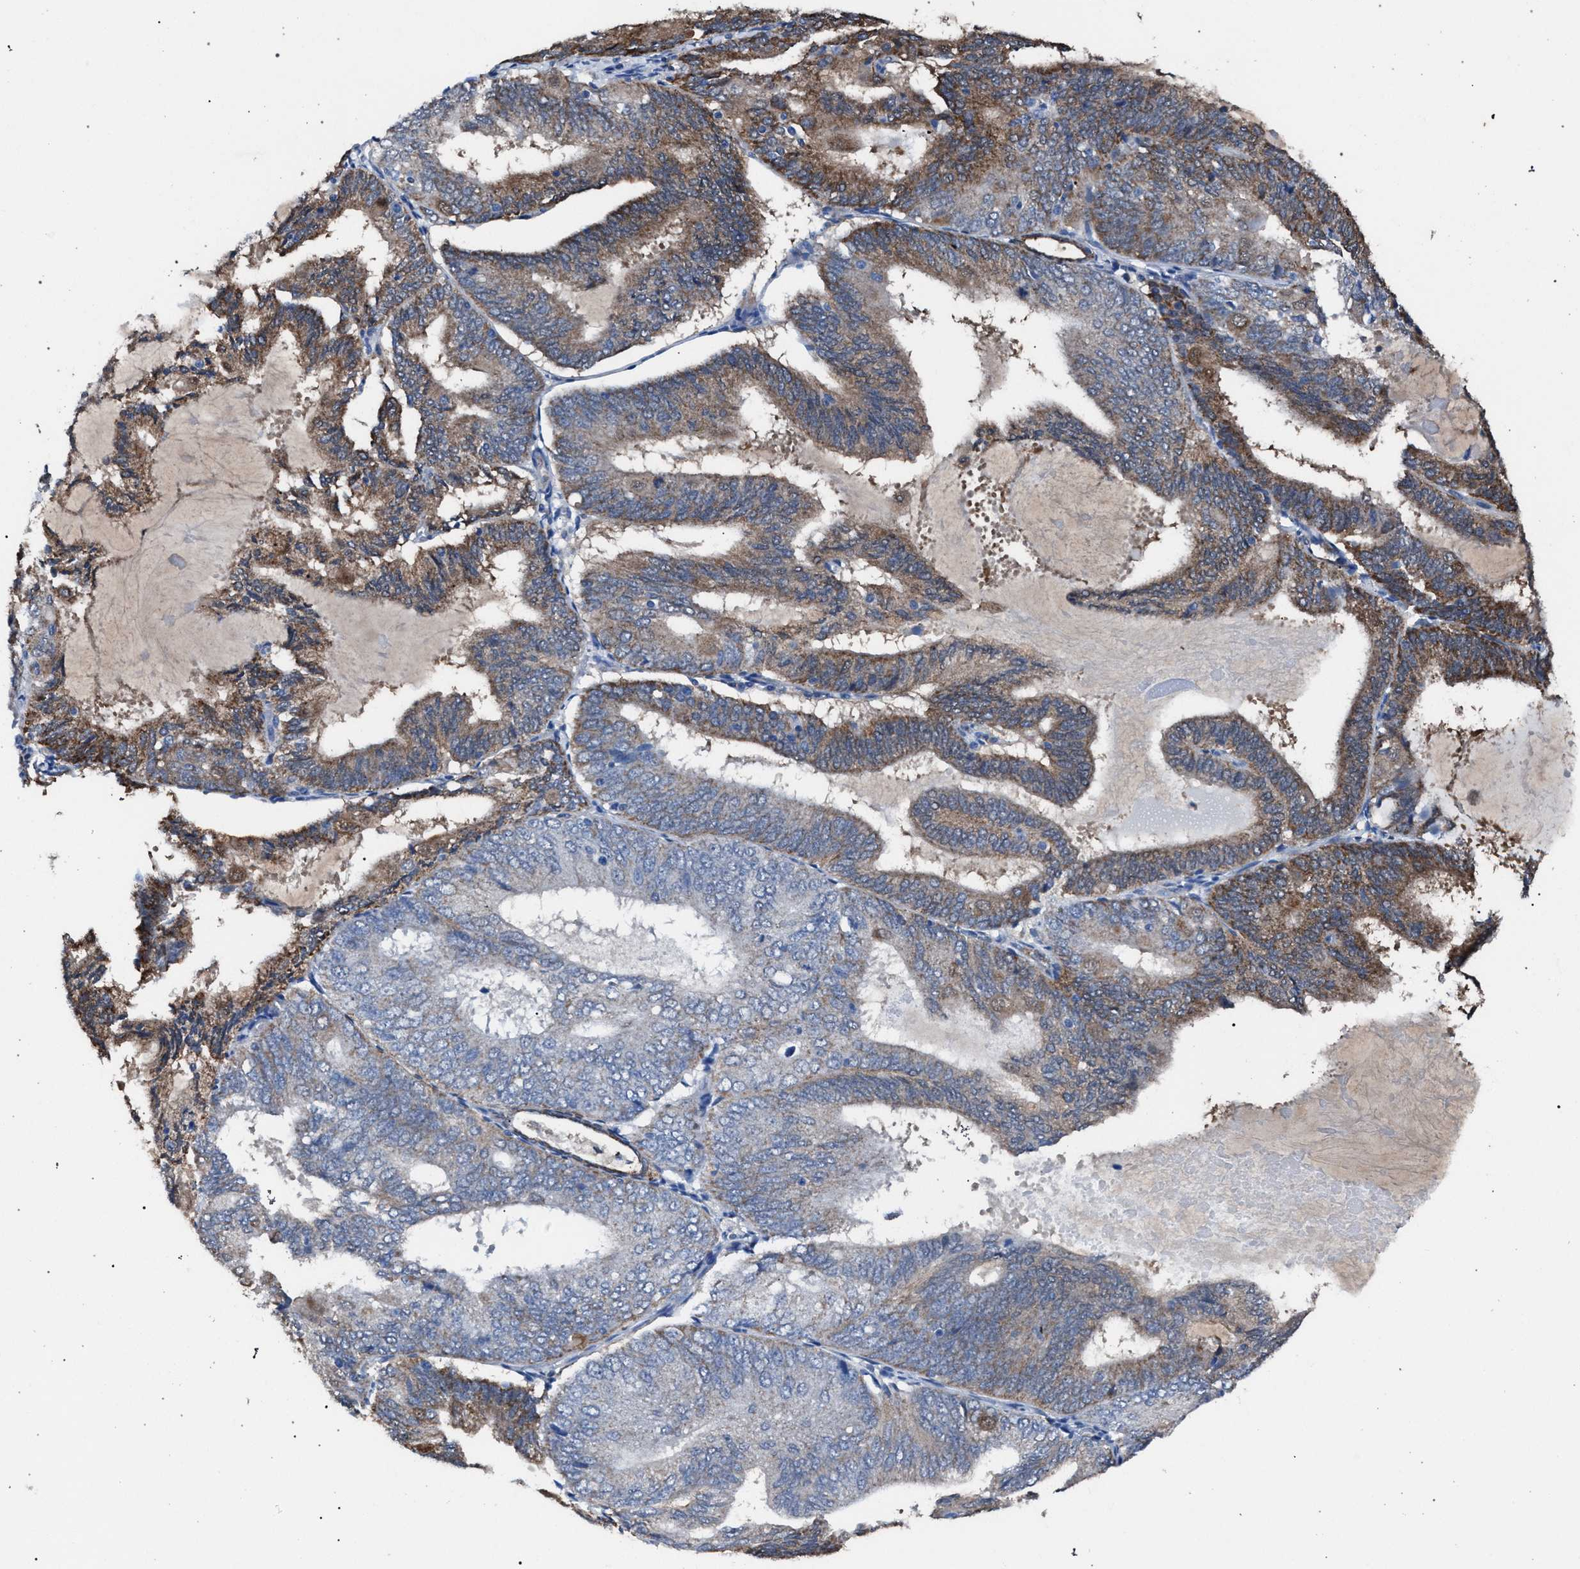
{"staining": {"intensity": "moderate", "quantity": ">75%", "location": "cytoplasmic/membranous"}, "tissue": "endometrial cancer", "cell_type": "Tumor cells", "image_type": "cancer", "snomed": [{"axis": "morphology", "description": "Adenocarcinoma, NOS"}, {"axis": "topography", "description": "Endometrium"}], "caption": "Endometrial cancer (adenocarcinoma) was stained to show a protein in brown. There is medium levels of moderate cytoplasmic/membranous staining in approximately >75% of tumor cells.", "gene": "CRYZ", "patient": {"sex": "female", "age": 81}}